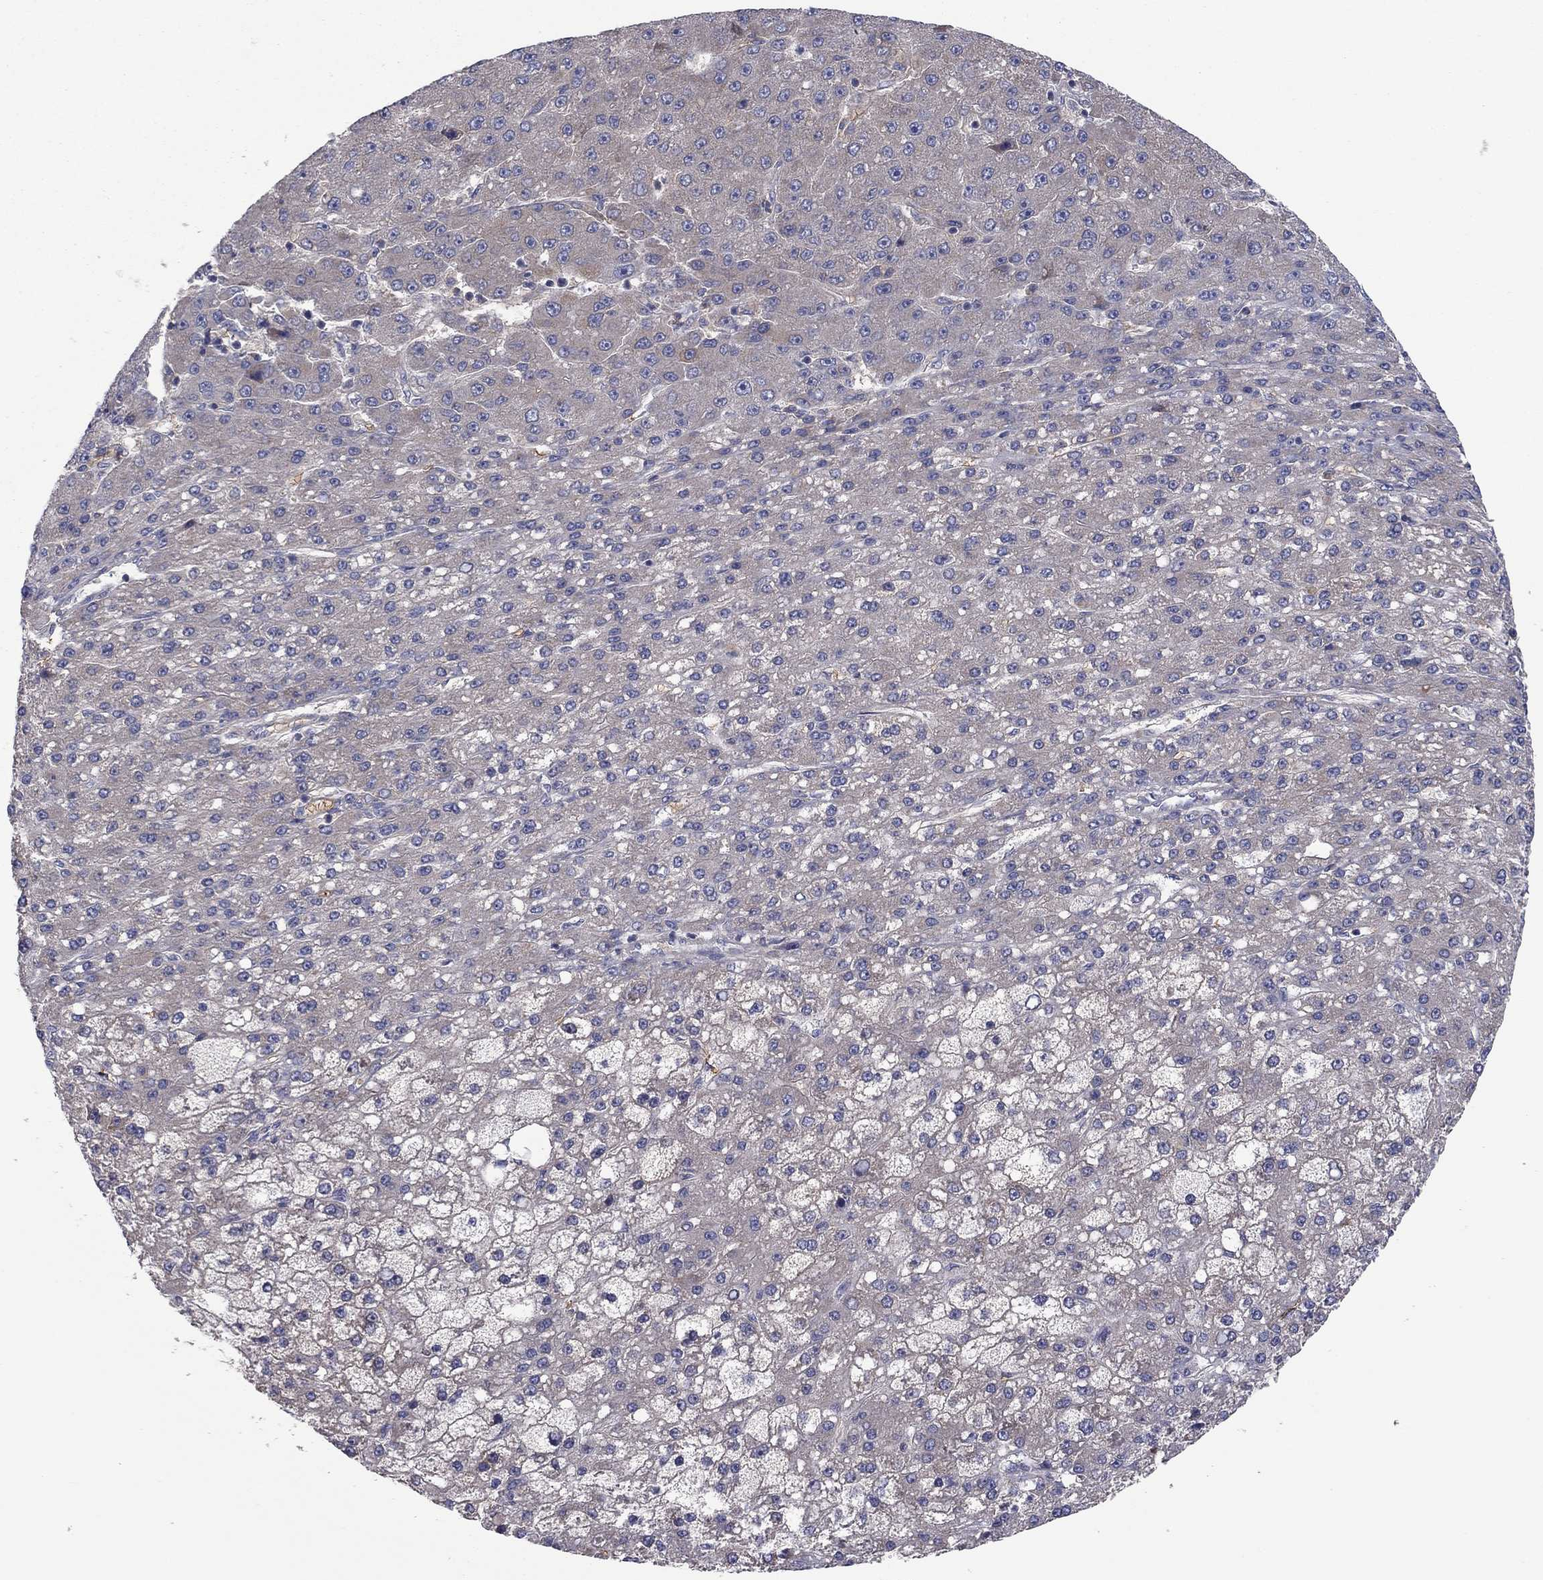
{"staining": {"intensity": "negative", "quantity": "none", "location": "none"}, "tissue": "liver cancer", "cell_type": "Tumor cells", "image_type": "cancer", "snomed": [{"axis": "morphology", "description": "Carcinoma, Hepatocellular, NOS"}, {"axis": "topography", "description": "Liver"}], "caption": "There is no significant positivity in tumor cells of liver cancer (hepatocellular carcinoma). Brightfield microscopy of immunohistochemistry stained with DAB (brown) and hematoxylin (blue), captured at high magnification.", "gene": "RNF123", "patient": {"sex": "male", "age": 67}}